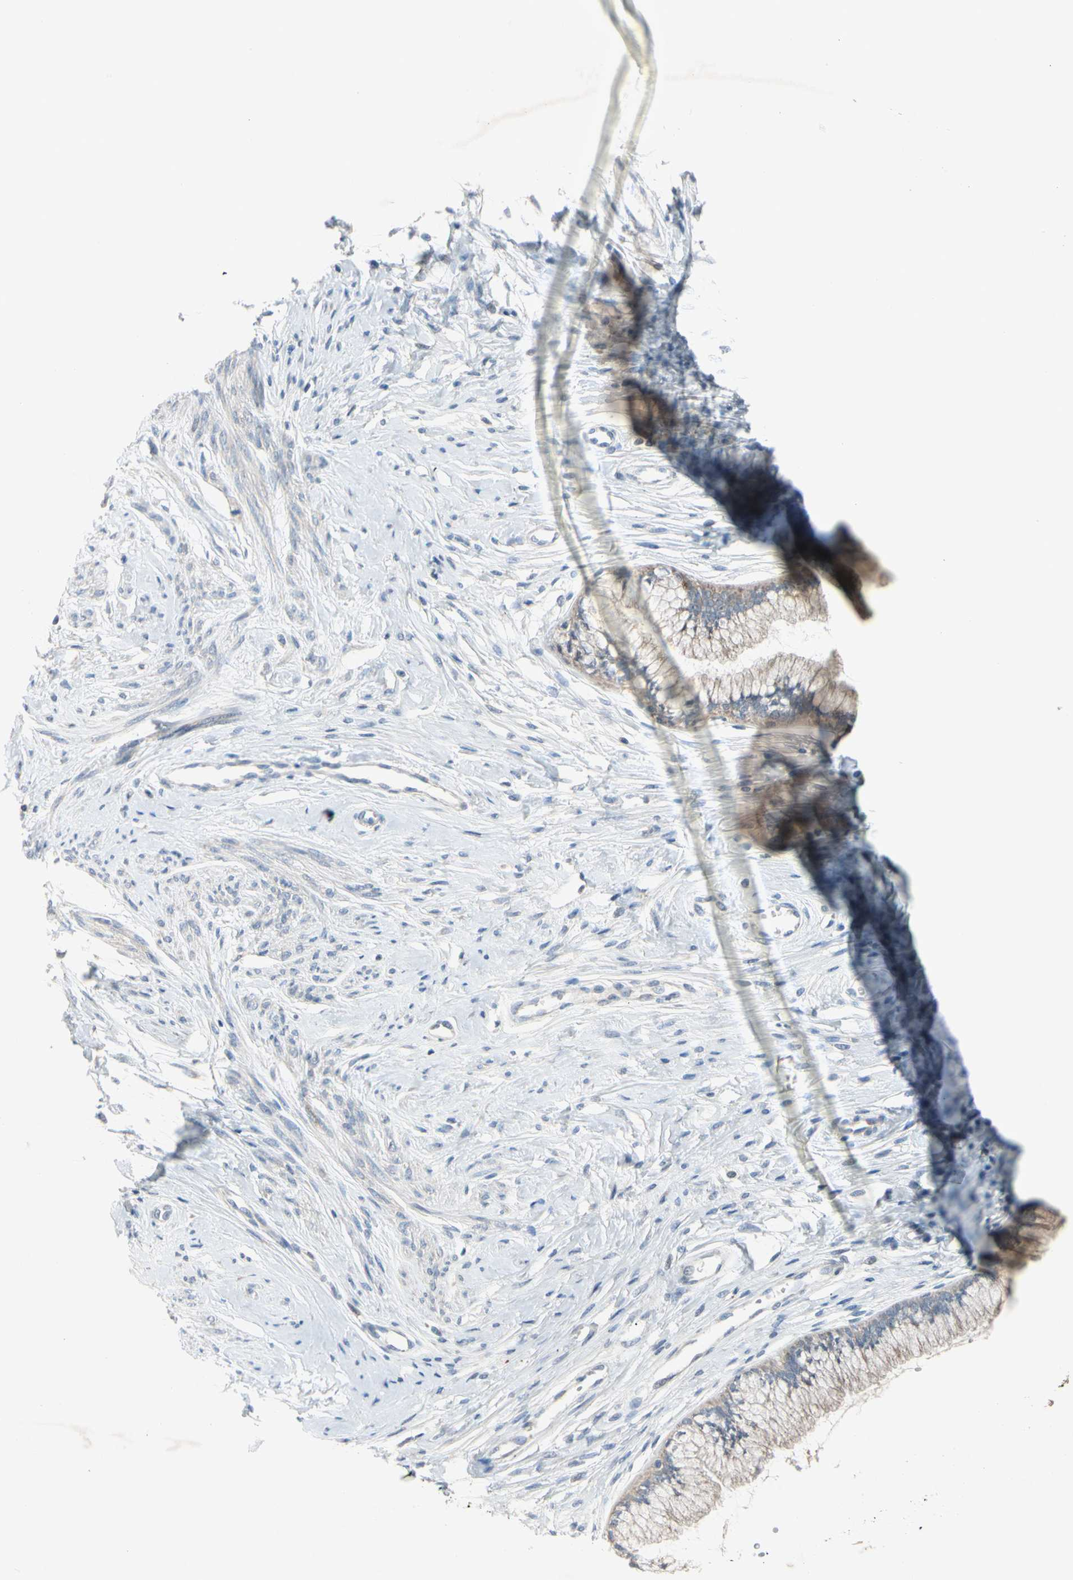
{"staining": {"intensity": "weak", "quantity": ">75%", "location": "cytoplasmic/membranous"}, "tissue": "cervix", "cell_type": "Glandular cells", "image_type": "normal", "snomed": [{"axis": "morphology", "description": "Normal tissue, NOS"}, {"axis": "topography", "description": "Cervix"}], "caption": "An image showing weak cytoplasmic/membranous positivity in about >75% of glandular cells in normal cervix, as visualized by brown immunohistochemical staining.", "gene": "MARK1", "patient": {"sex": "female", "age": 39}}